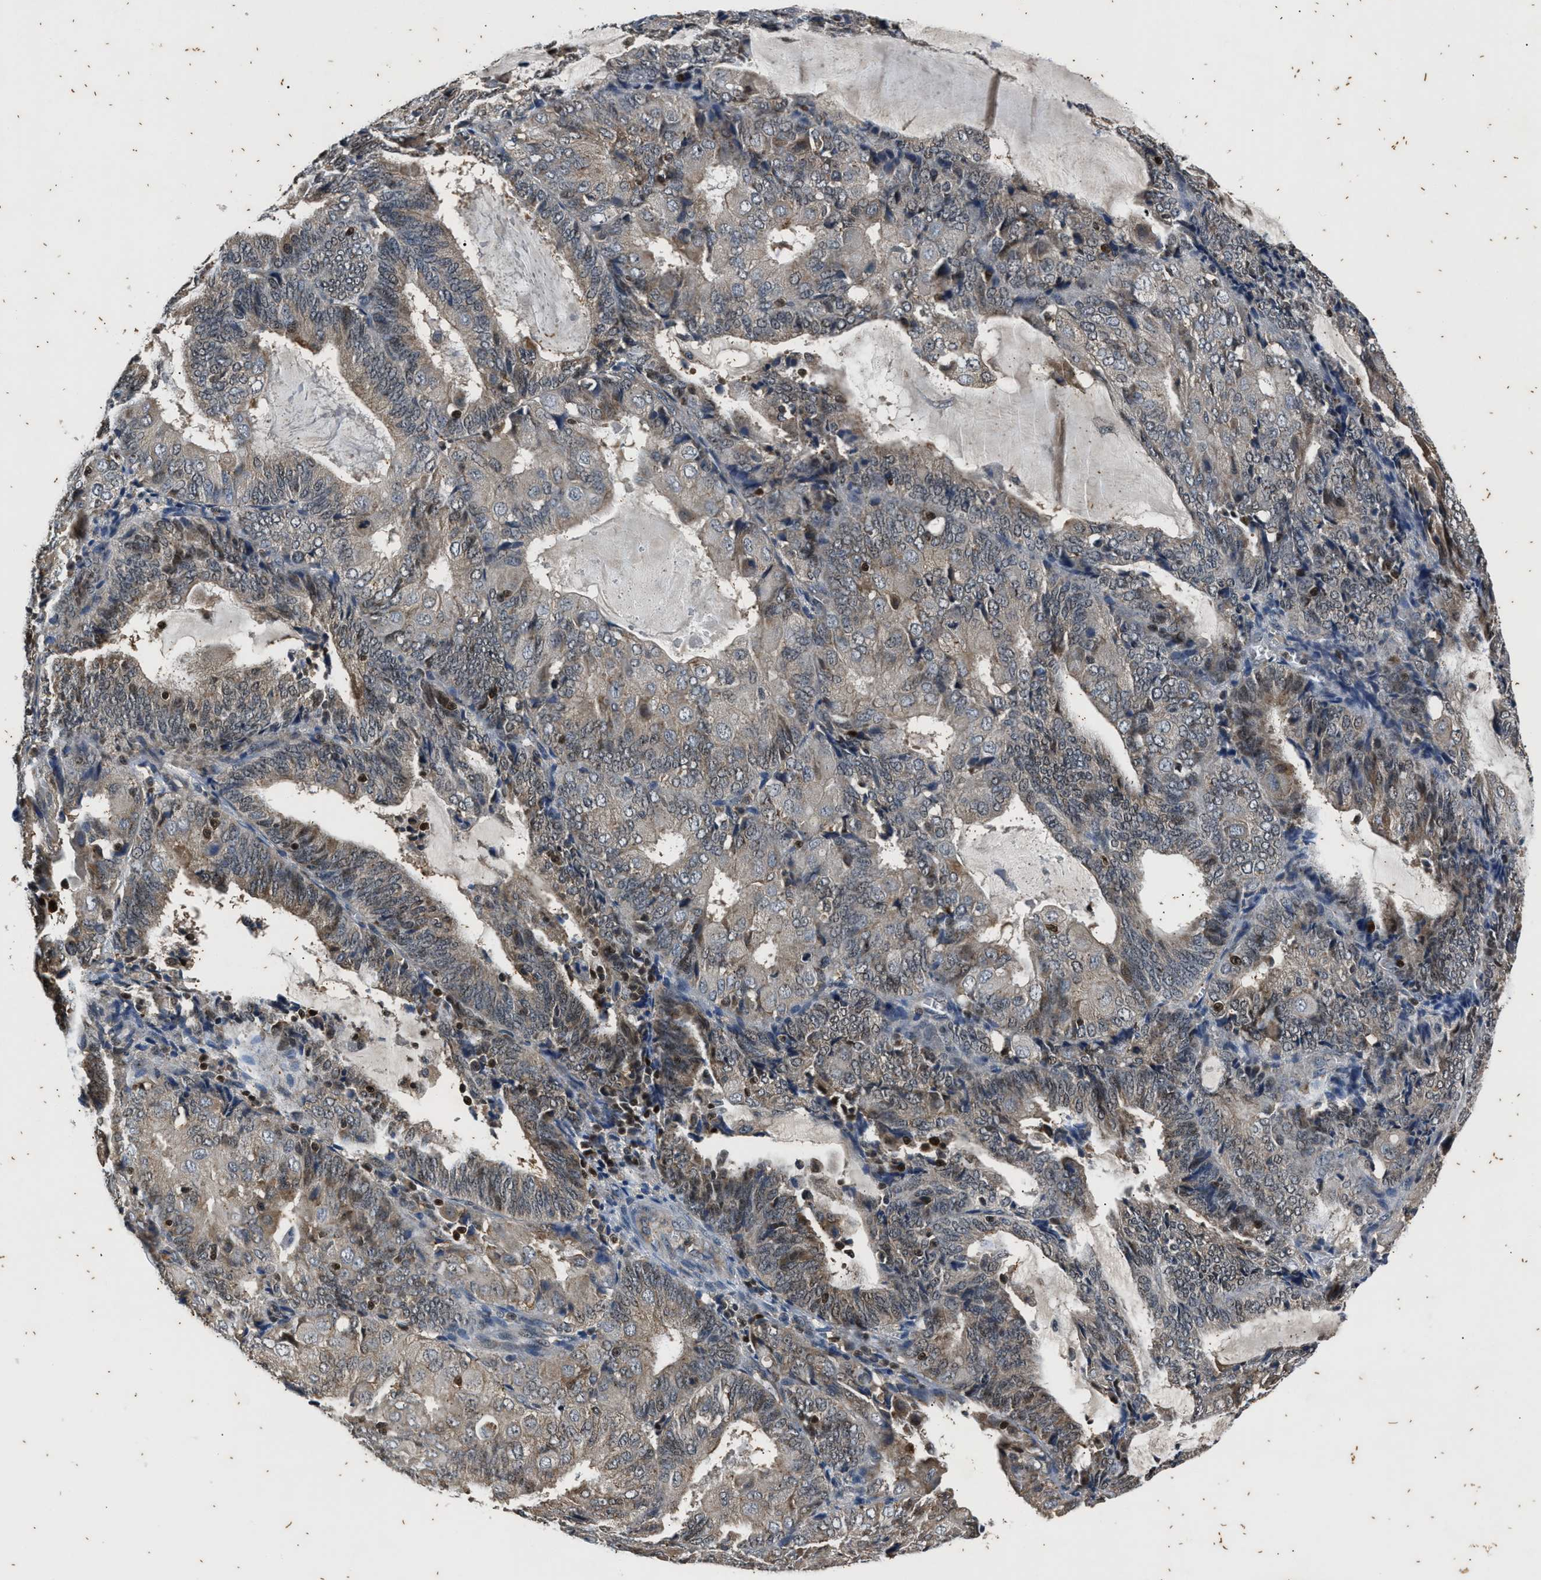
{"staining": {"intensity": "weak", "quantity": "<25%", "location": "cytoplasmic/membranous"}, "tissue": "endometrial cancer", "cell_type": "Tumor cells", "image_type": "cancer", "snomed": [{"axis": "morphology", "description": "Adenocarcinoma, NOS"}, {"axis": "topography", "description": "Endometrium"}], "caption": "The histopathology image reveals no staining of tumor cells in endometrial cancer (adenocarcinoma).", "gene": "PTPN7", "patient": {"sex": "female", "age": 81}}